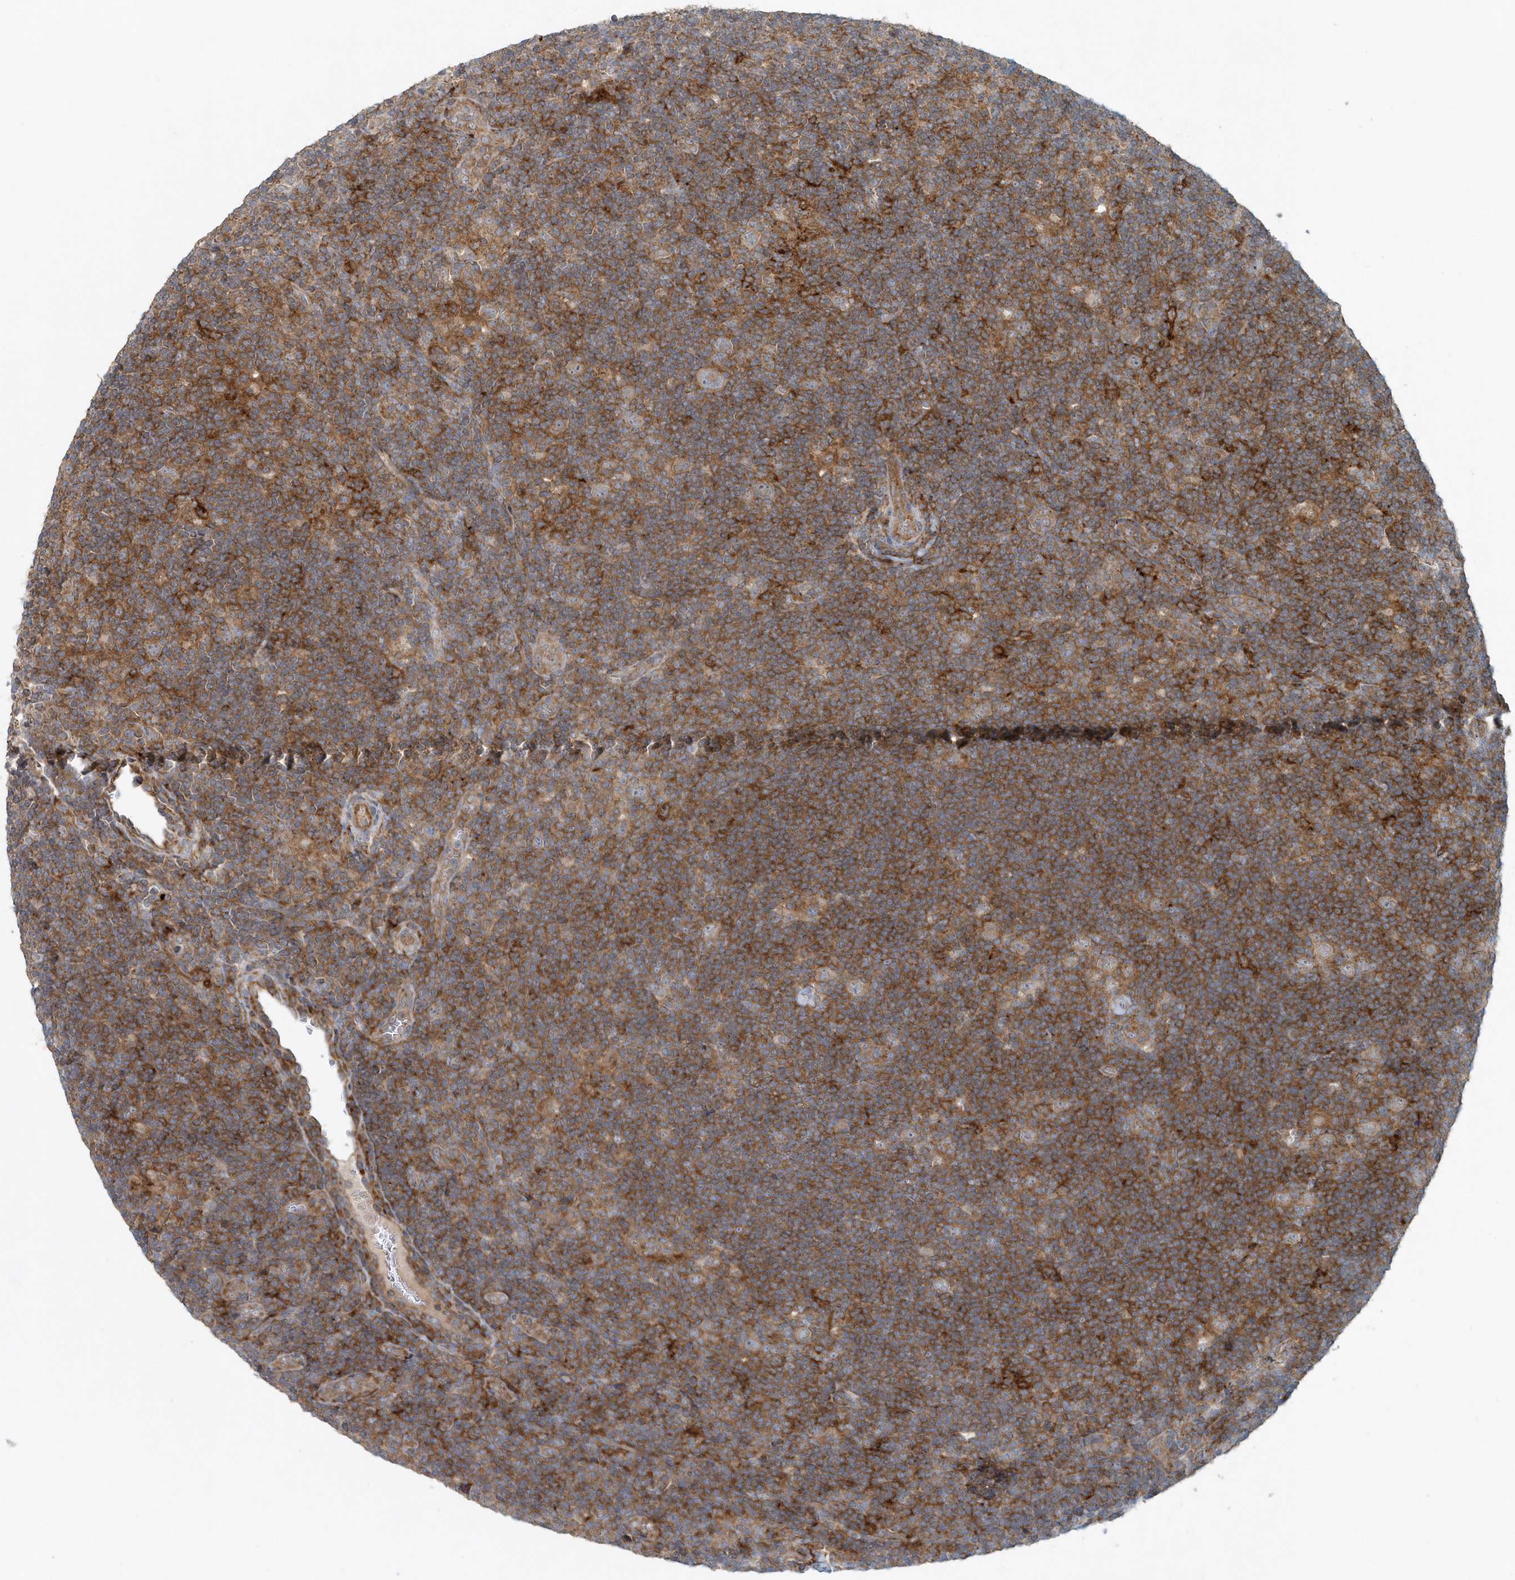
{"staining": {"intensity": "weak", "quantity": ">75%", "location": "cytoplasmic/membranous"}, "tissue": "lymphoma", "cell_type": "Tumor cells", "image_type": "cancer", "snomed": [{"axis": "morphology", "description": "Hodgkin's disease, NOS"}, {"axis": "topography", "description": "Lymph node"}], "caption": "Immunohistochemical staining of lymphoma demonstrates weak cytoplasmic/membranous protein expression in about >75% of tumor cells. The protein of interest is stained brown, and the nuclei are stained in blue (DAB IHC with brightfield microscopy, high magnification).", "gene": "MMUT", "patient": {"sex": "female", "age": 57}}